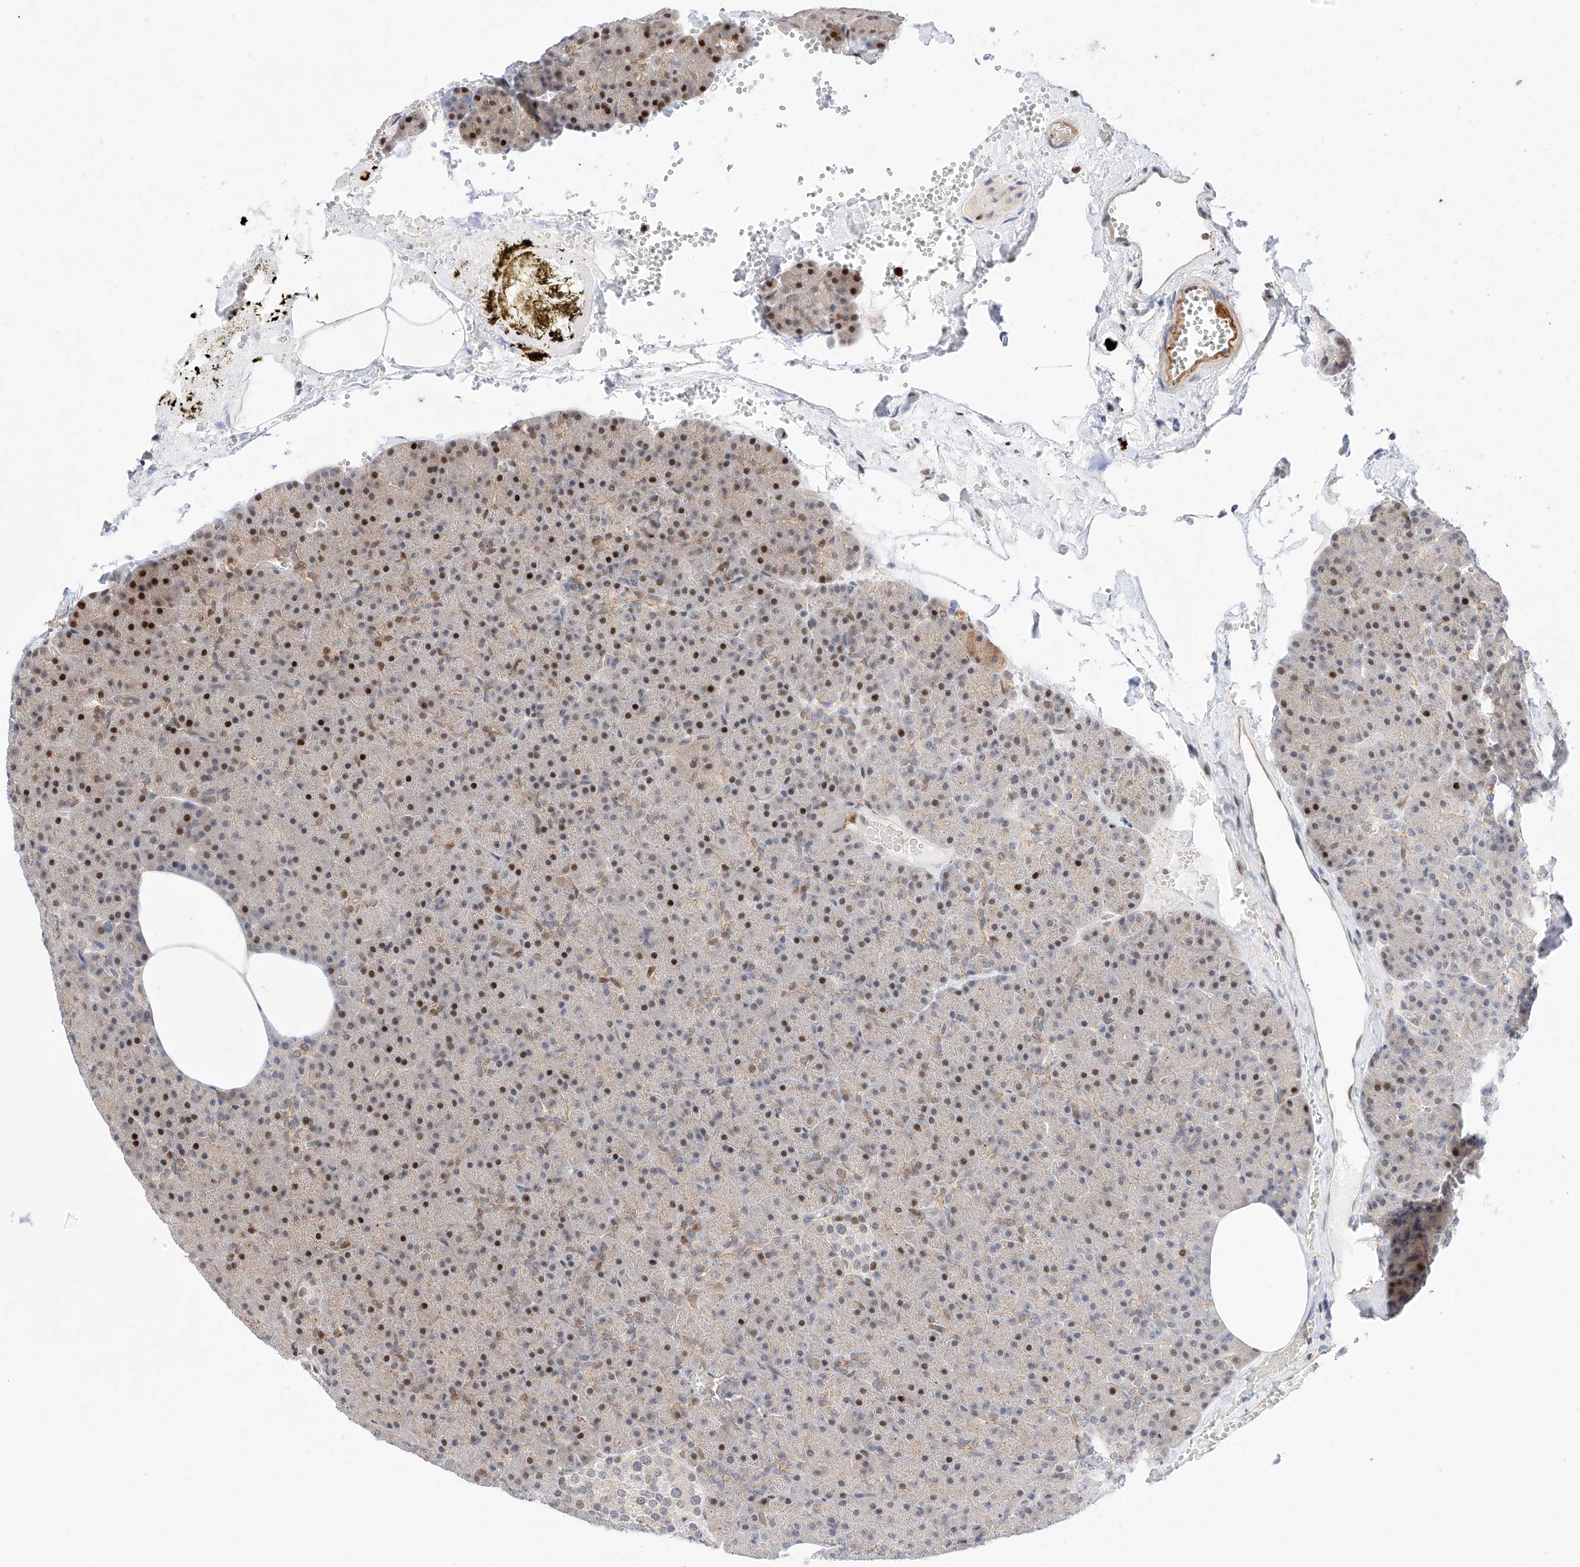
{"staining": {"intensity": "strong", "quantity": "<25%", "location": "nuclear"}, "tissue": "pancreas", "cell_type": "Exocrine glandular cells", "image_type": "normal", "snomed": [{"axis": "morphology", "description": "Normal tissue, NOS"}, {"axis": "morphology", "description": "Carcinoid, malignant, NOS"}, {"axis": "topography", "description": "Pancreas"}], "caption": "The image shows staining of unremarkable pancreas, revealing strong nuclear protein staining (brown color) within exocrine glandular cells.", "gene": "HDAC9", "patient": {"sex": "female", "age": 35}}